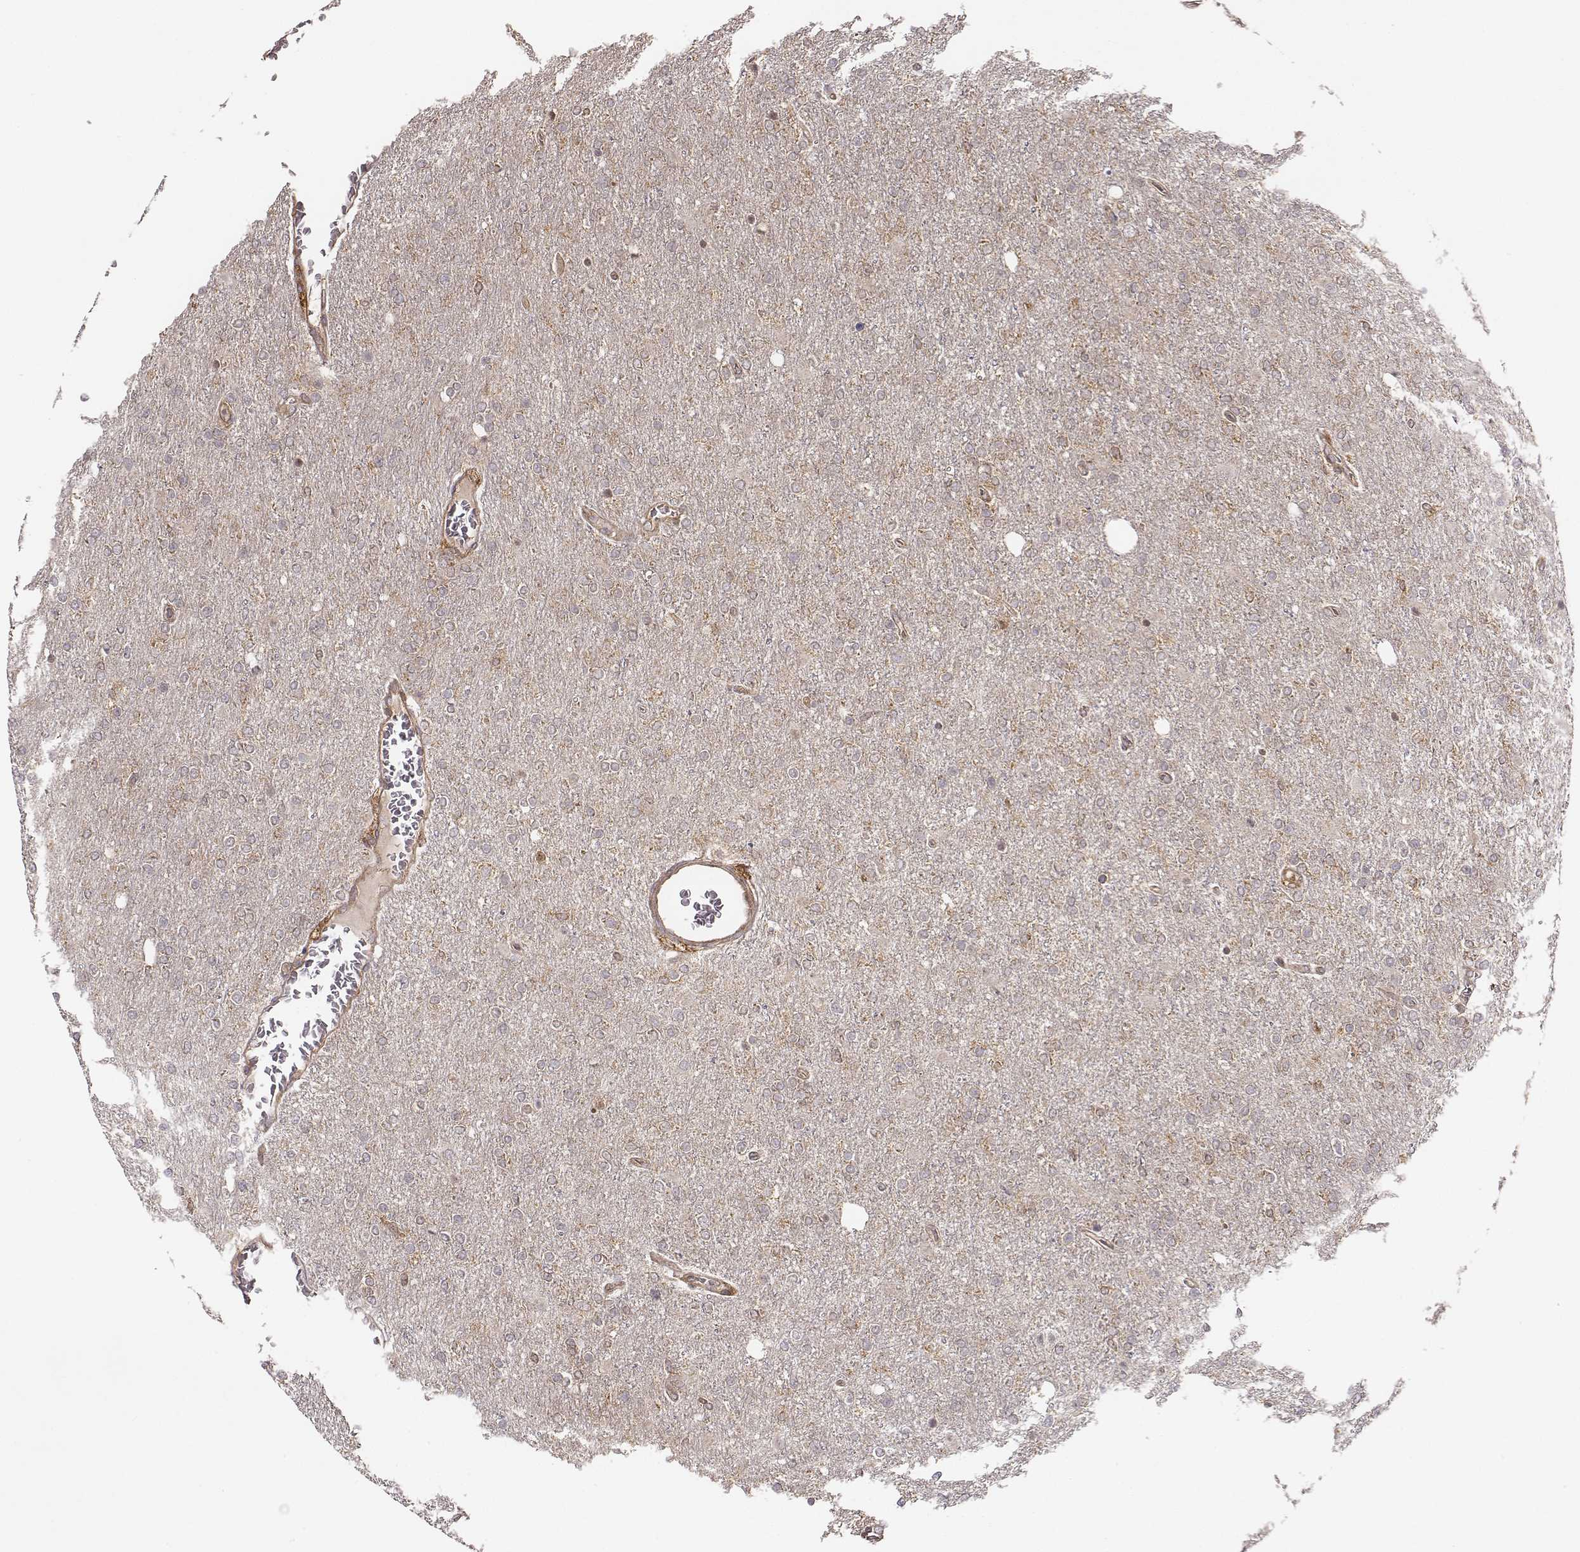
{"staining": {"intensity": "weak", "quantity": "<25%", "location": "cytoplasmic/membranous"}, "tissue": "glioma", "cell_type": "Tumor cells", "image_type": "cancer", "snomed": [{"axis": "morphology", "description": "Glioma, malignant, High grade"}, {"axis": "topography", "description": "Cerebral cortex"}], "caption": "Photomicrograph shows no protein staining in tumor cells of glioma tissue. Brightfield microscopy of immunohistochemistry (IHC) stained with DAB (brown) and hematoxylin (blue), captured at high magnification.", "gene": "VPS26A", "patient": {"sex": "male", "age": 70}}